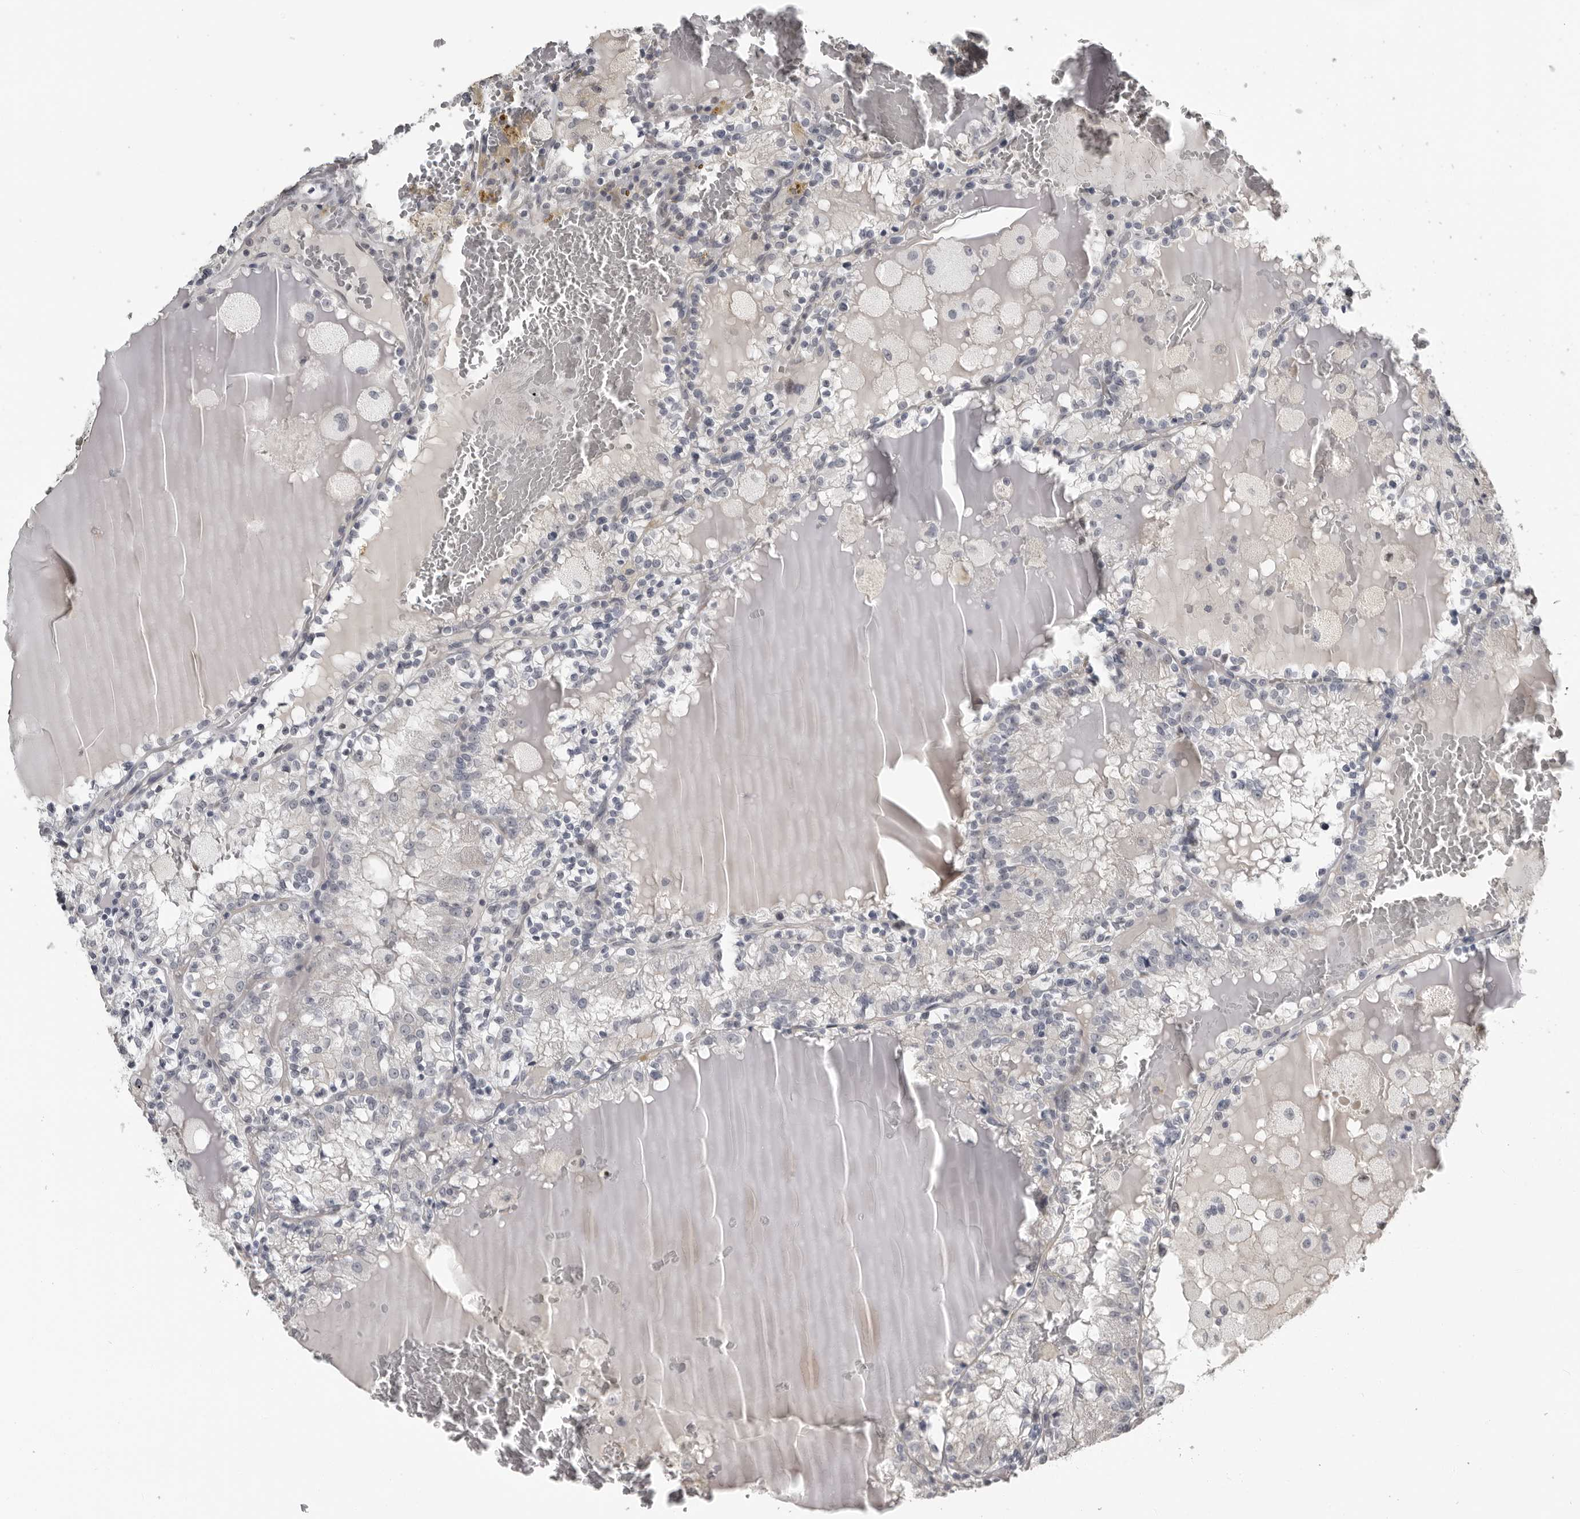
{"staining": {"intensity": "negative", "quantity": "none", "location": "none"}, "tissue": "renal cancer", "cell_type": "Tumor cells", "image_type": "cancer", "snomed": [{"axis": "morphology", "description": "Adenocarcinoma, NOS"}, {"axis": "topography", "description": "Kidney"}], "caption": "Tumor cells show no significant protein positivity in renal adenocarcinoma. (DAB immunohistochemistry (IHC), high magnification).", "gene": "PRRX2", "patient": {"sex": "female", "age": 56}}